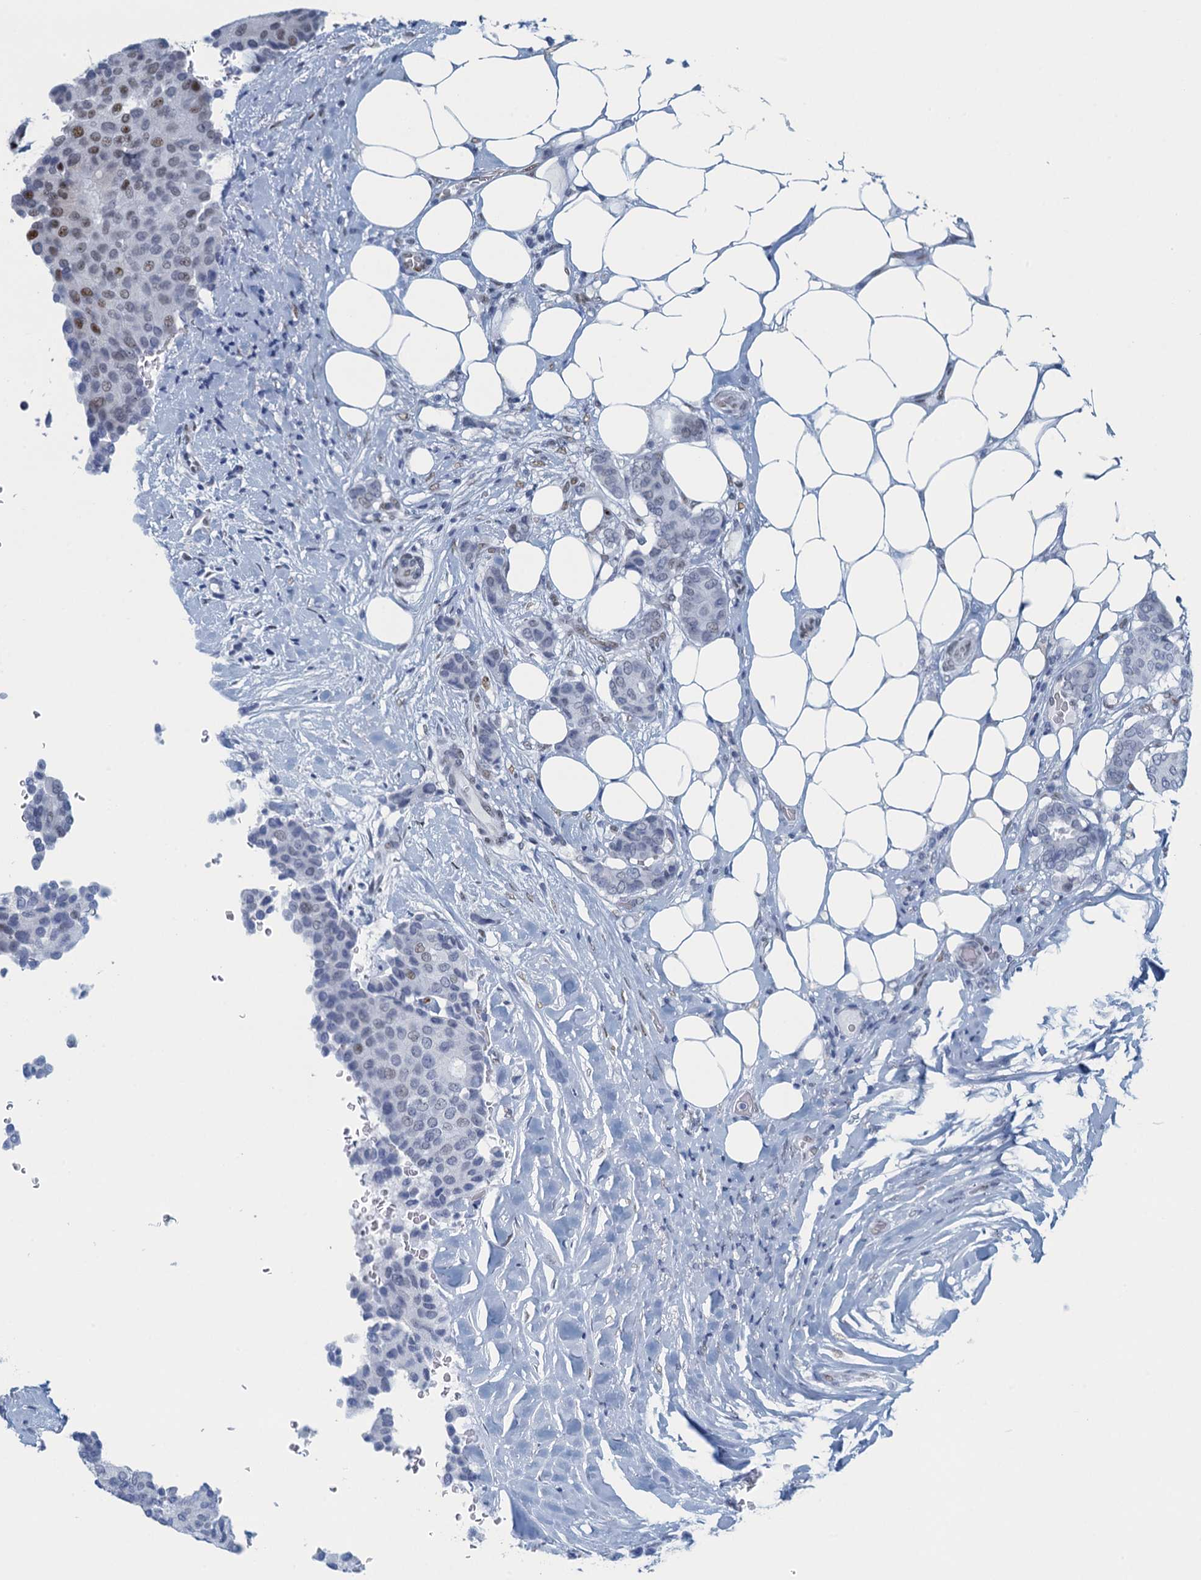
{"staining": {"intensity": "moderate", "quantity": "<25%", "location": "nuclear"}, "tissue": "breast cancer", "cell_type": "Tumor cells", "image_type": "cancer", "snomed": [{"axis": "morphology", "description": "Duct carcinoma"}, {"axis": "topography", "description": "Breast"}], "caption": "IHC micrograph of human invasive ductal carcinoma (breast) stained for a protein (brown), which displays low levels of moderate nuclear expression in approximately <25% of tumor cells.", "gene": "TTLL9", "patient": {"sex": "female", "age": 75}}